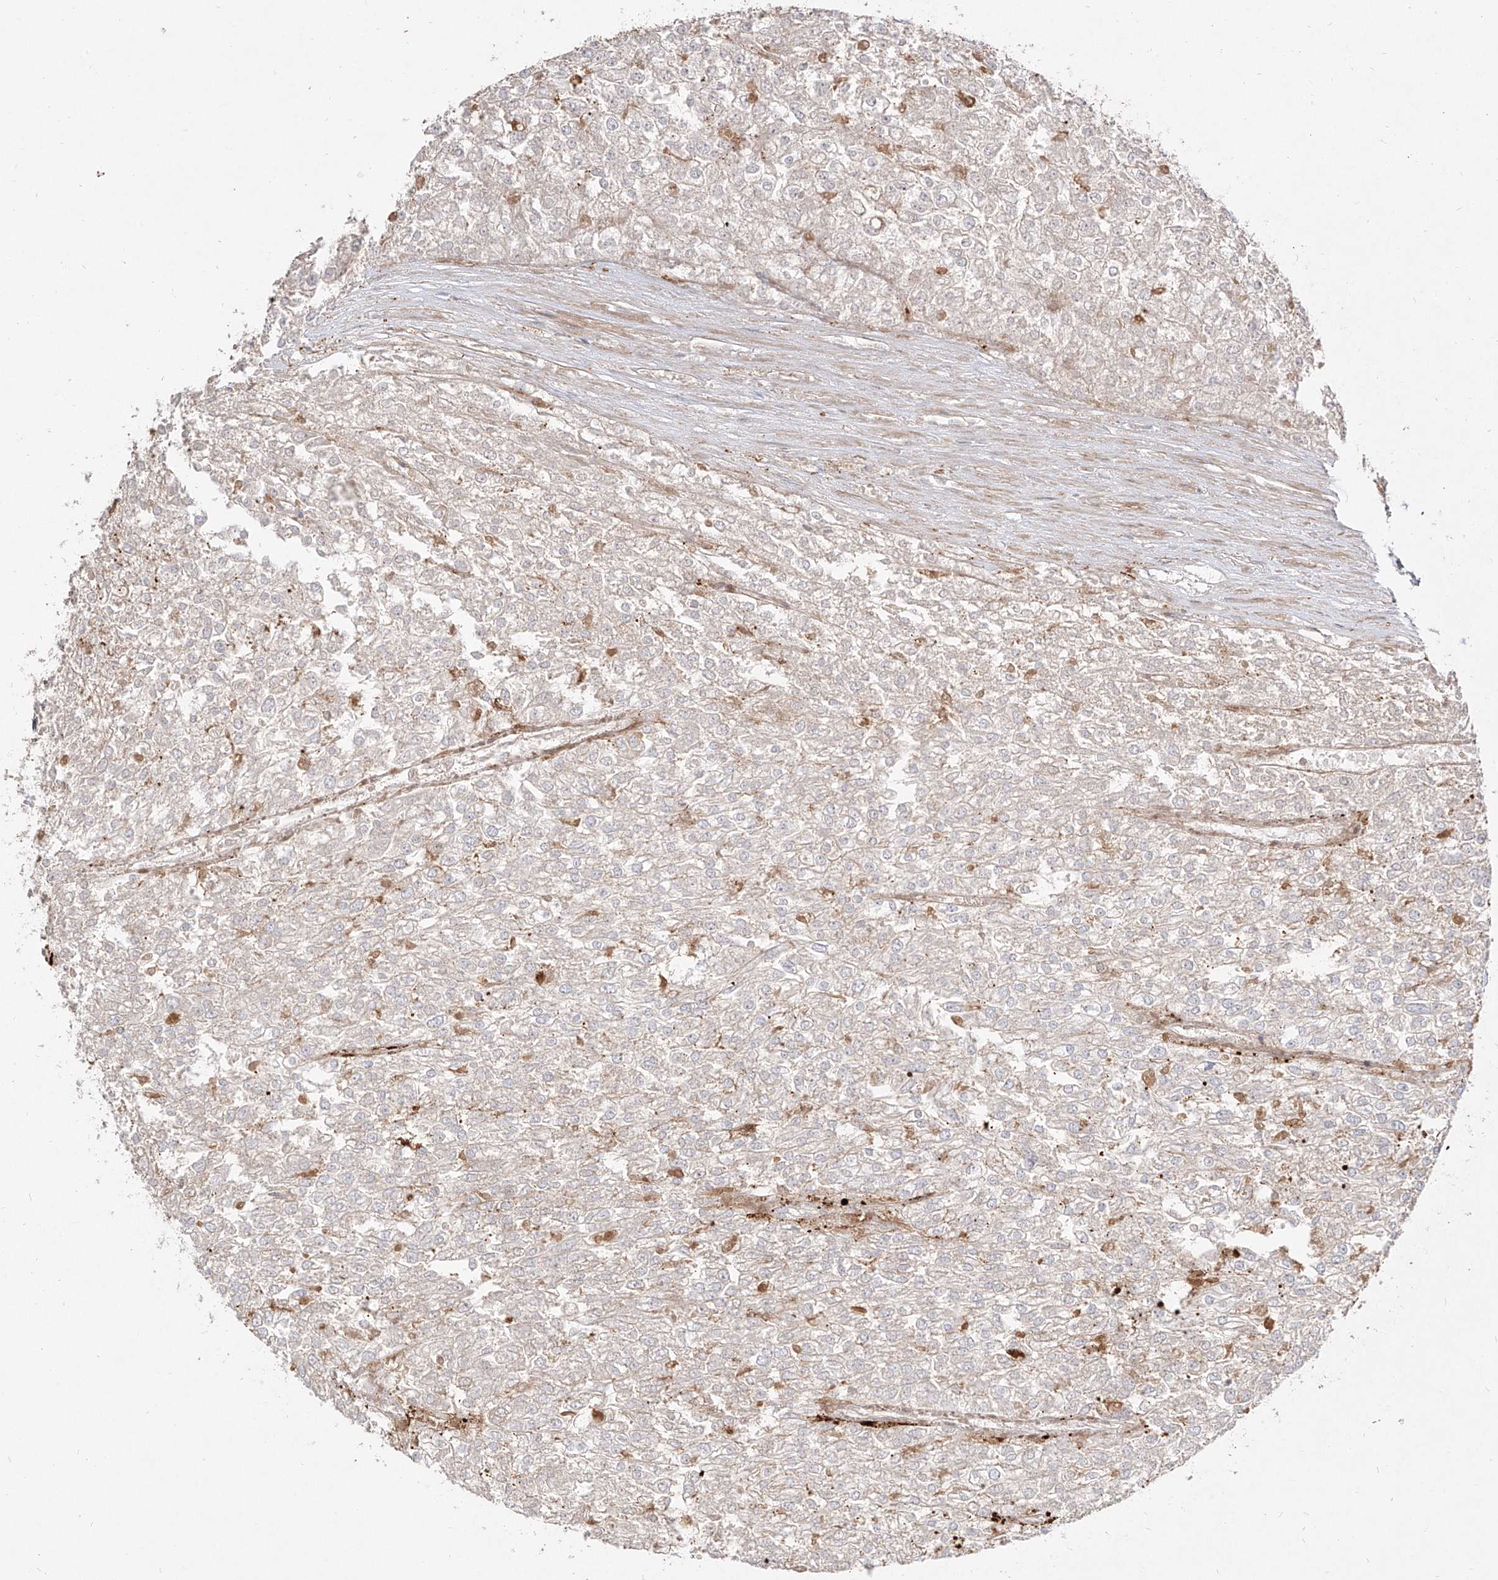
{"staining": {"intensity": "negative", "quantity": "none", "location": "none"}, "tissue": "renal cancer", "cell_type": "Tumor cells", "image_type": "cancer", "snomed": [{"axis": "morphology", "description": "Adenocarcinoma, NOS"}, {"axis": "topography", "description": "Kidney"}], "caption": "Renal cancer (adenocarcinoma) was stained to show a protein in brown. There is no significant expression in tumor cells.", "gene": "KYNU", "patient": {"sex": "female", "age": 54}}